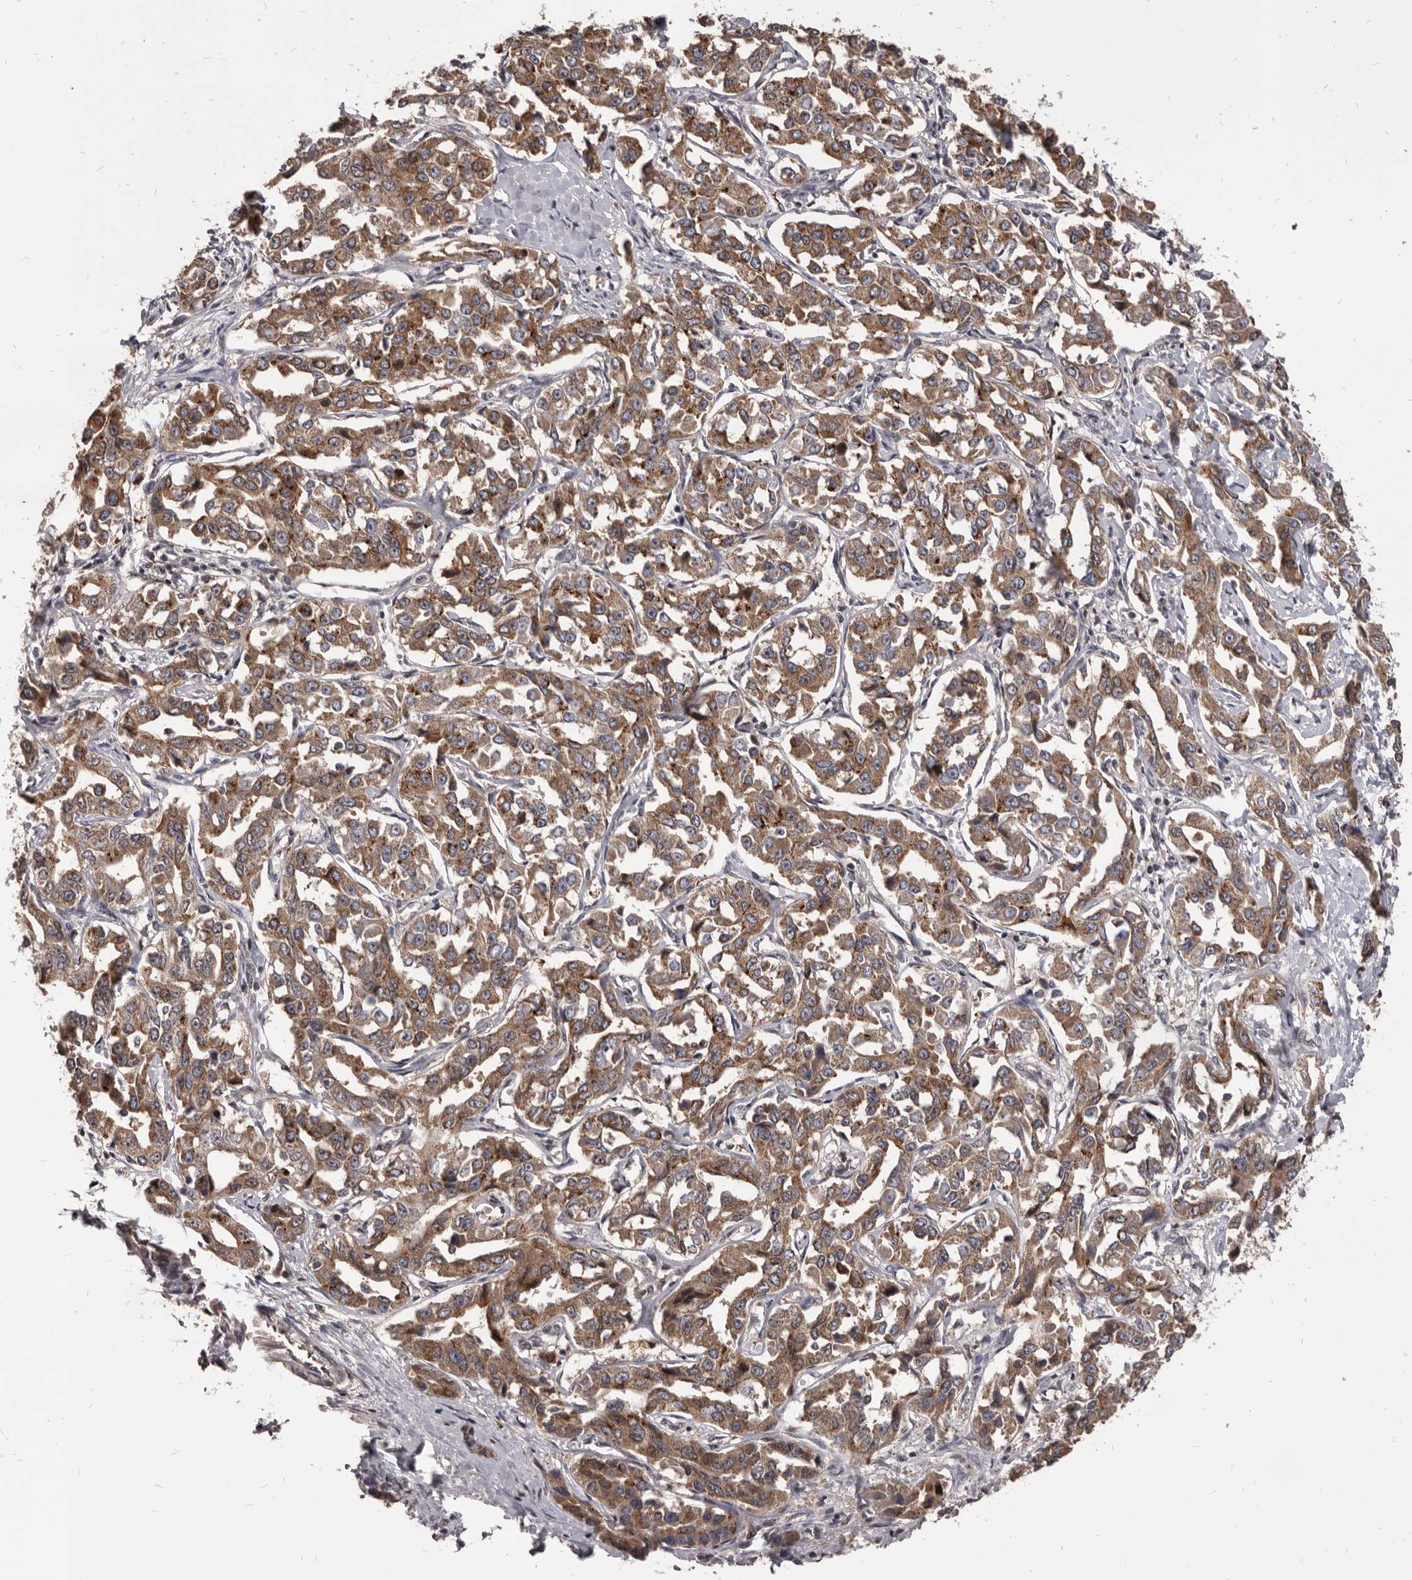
{"staining": {"intensity": "moderate", "quantity": ">75%", "location": "cytoplasmic/membranous"}, "tissue": "liver cancer", "cell_type": "Tumor cells", "image_type": "cancer", "snomed": [{"axis": "morphology", "description": "Cholangiocarcinoma"}, {"axis": "topography", "description": "Liver"}], "caption": "A high-resolution image shows IHC staining of liver cancer (cholangiocarcinoma), which exhibits moderate cytoplasmic/membranous expression in approximately >75% of tumor cells. Nuclei are stained in blue.", "gene": "MAP3K14", "patient": {"sex": "male", "age": 59}}